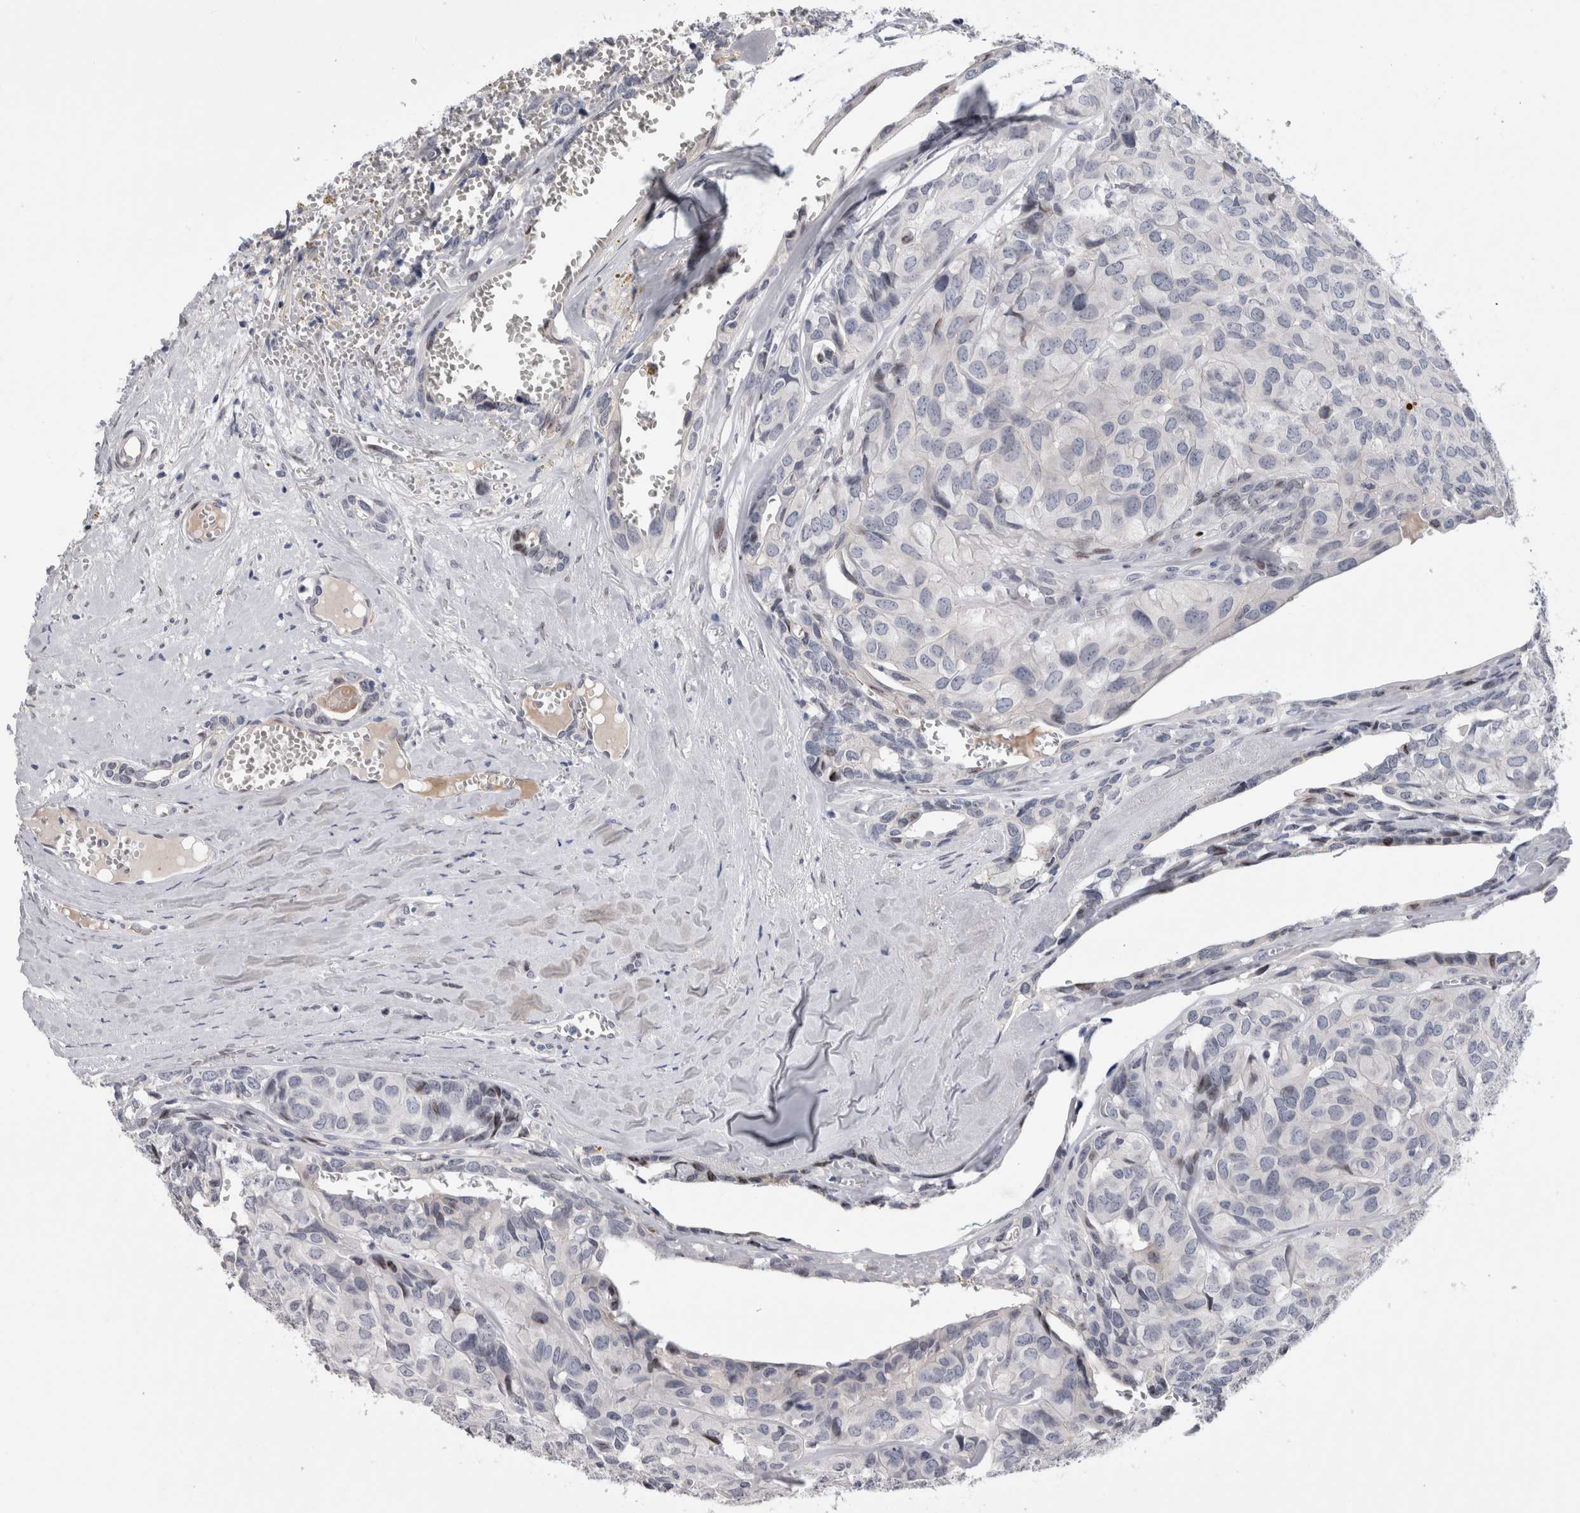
{"staining": {"intensity": "negative", "quantity": "none", "location": "none"}, "tissue": "head and neck cancer", "cell_type": "Tumor cells", "image_type": "cancer", "snomed": [{"axis": "morphology", "description": "Adenocarcinoma, NOS"}, {"axis": "topography", "description": "Salivary gland, NOS"}, {"axis": "topography", "description": "Head-Neck"}], "caption": "Immunohistochemistry histopathology image of neoplastic tissue: human head and neck cancer (adenocarcinoma) stained with DAB (3,3'-diaminobenzidine) shows no significant protein staining in tumor cells.", "gene": "DMTN", "patient": {"sex": "female", "age": 76}}